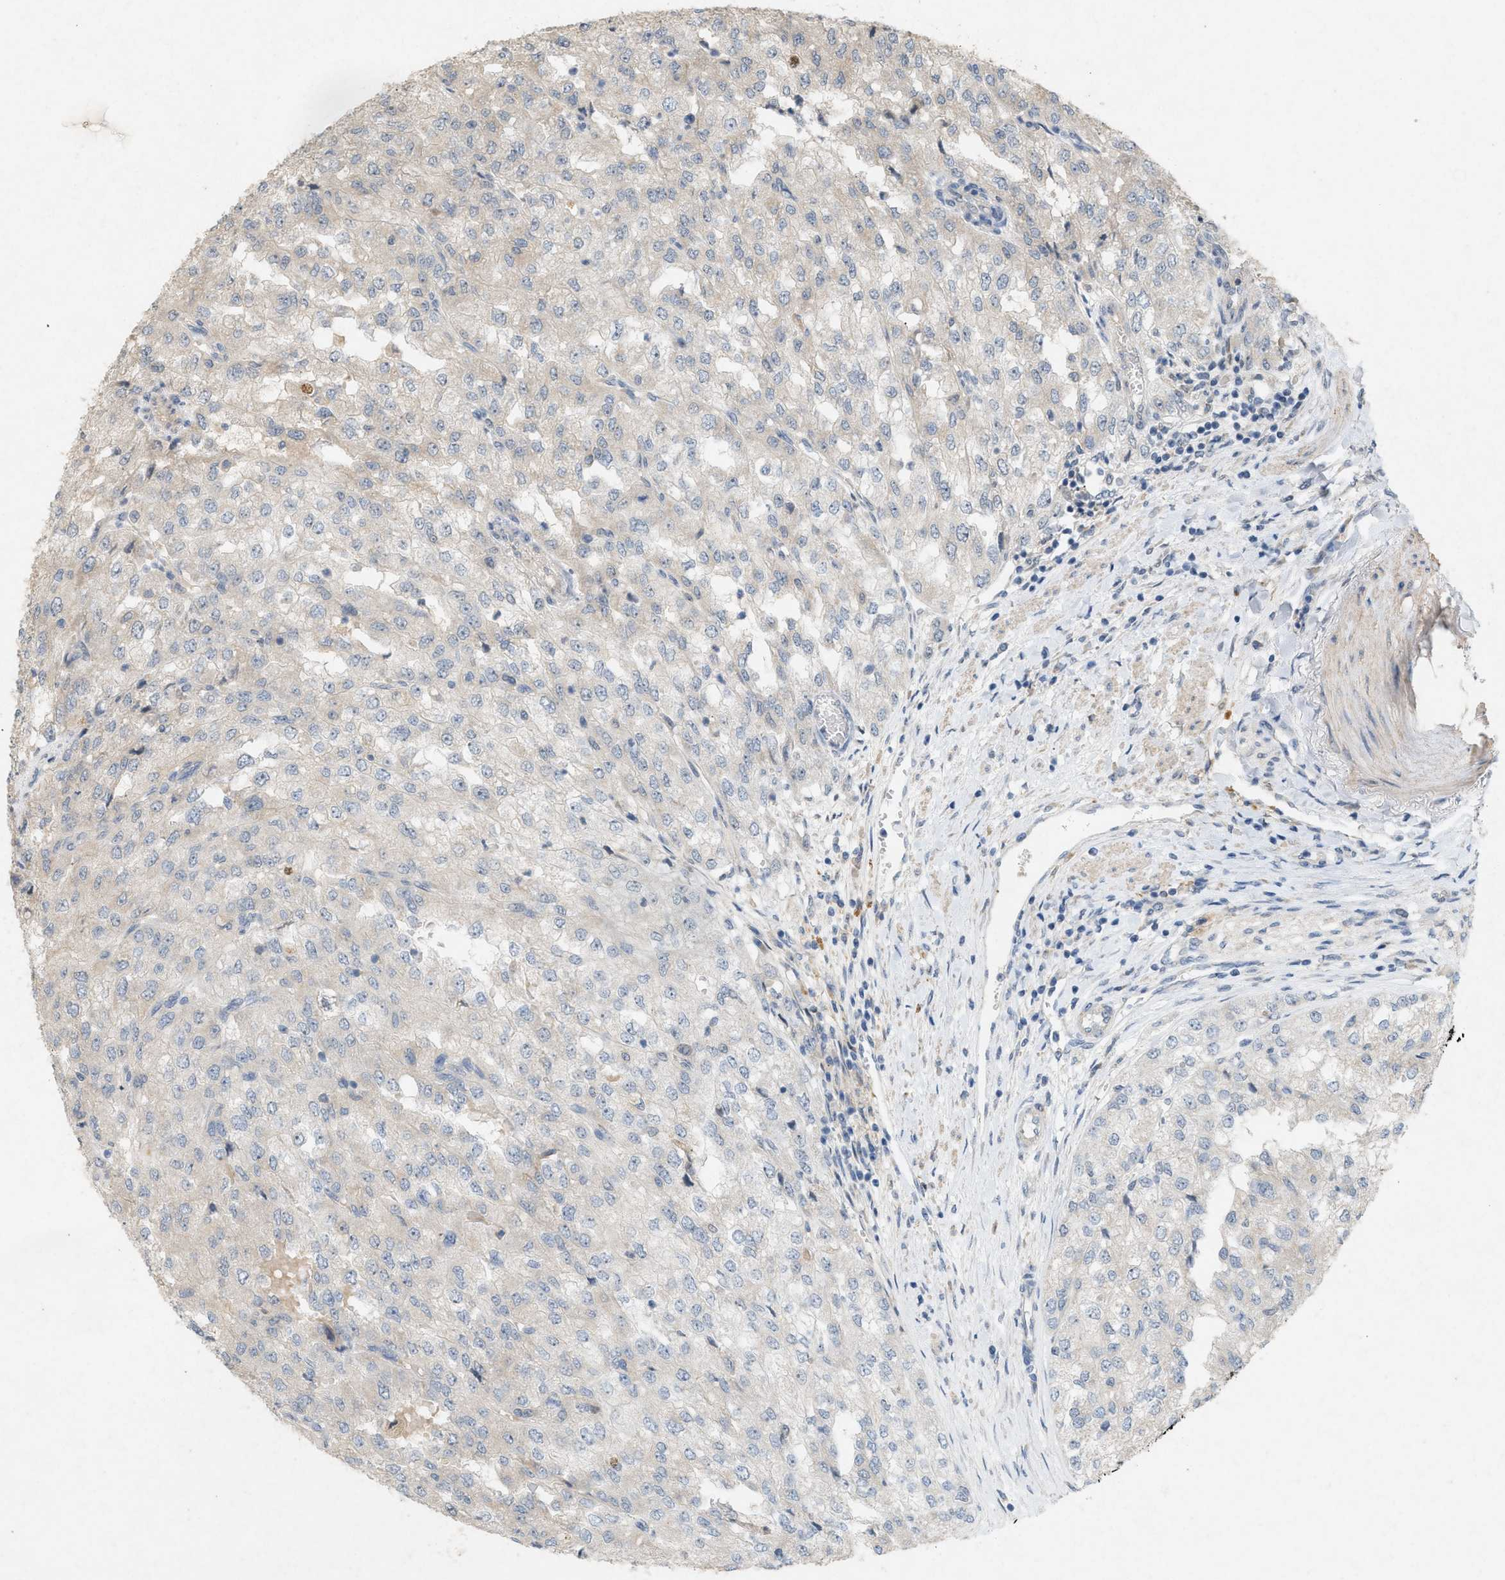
{"staining": {"intensity": "negative", "quantity": "none", "location": "none"}, "tissue": "renal cancer", "cell_type": "Tumor cells", "image_type": "cancer", "snomed": [{"axis": "morphology", "description": "Adenocarcinoma, NOS"}, {"axis": "topography", "description": "Kidney"}], "caption": "Human renal adenocarcinoma stained for a protein using immunohistochemistry (IHC) reveals no expression in tumor cells.", "gene": "DCAF7", "patient": {"sex": "female", "age": 54}}